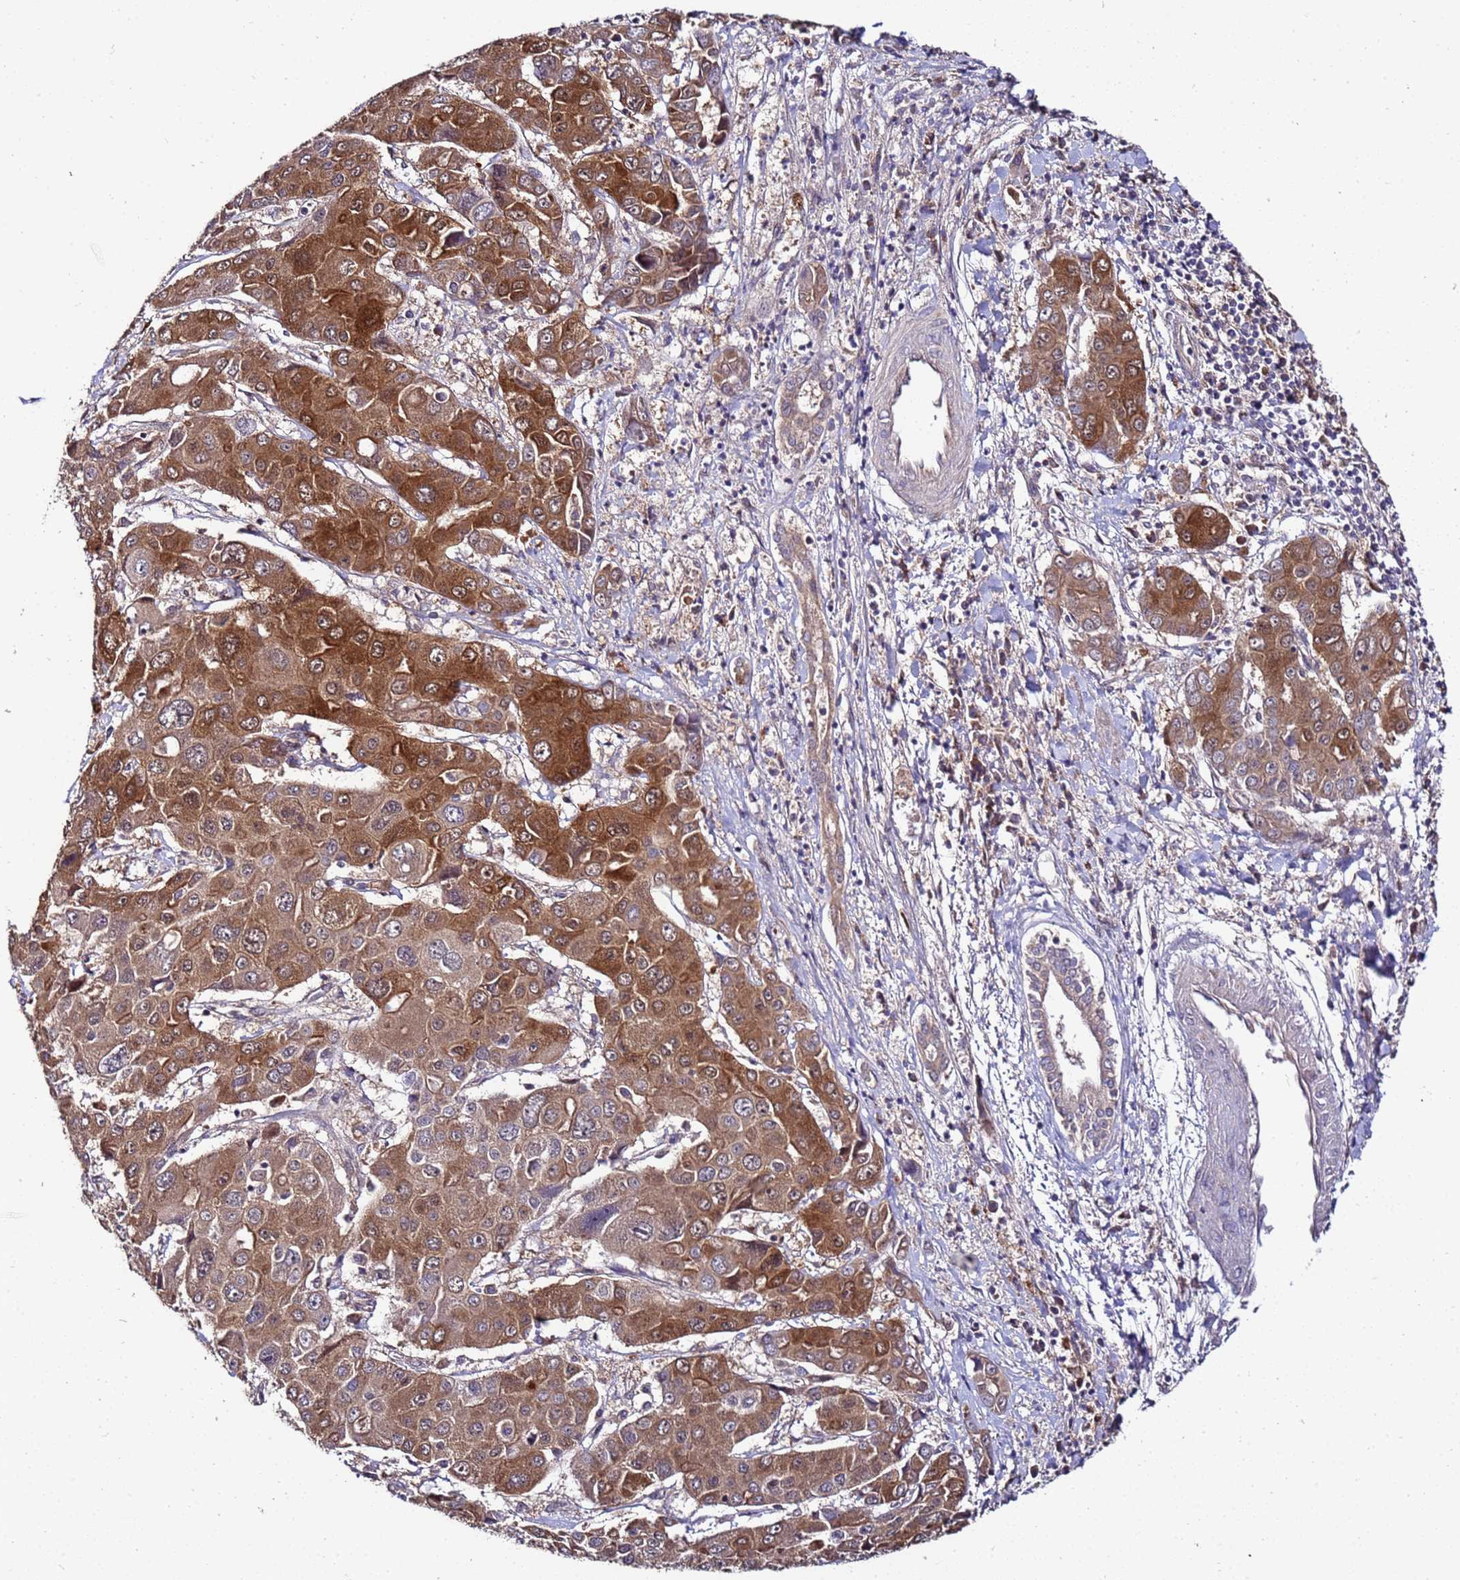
{"staining": {"intensity": "moderate", "quantity": ">75%", "location": "cytoplasmic/membranous"}, "tissue": "liver cancer", "cell_type": "Tumor cells", "image_type": "cancer", "snomed": [{"axis": "morphology", "description": "Cholangiocarcinoma"}, {"axis": "topography", "description": "Liver"}], "caption": "The immunohistochemical stain shows moderate cytoplasmic/membranous staining in tumor cells of liver cancer (cholangiocarcinoma) tissue.", "gene": "GSPT2", "patient": {"sex": "male", "age": 67}}